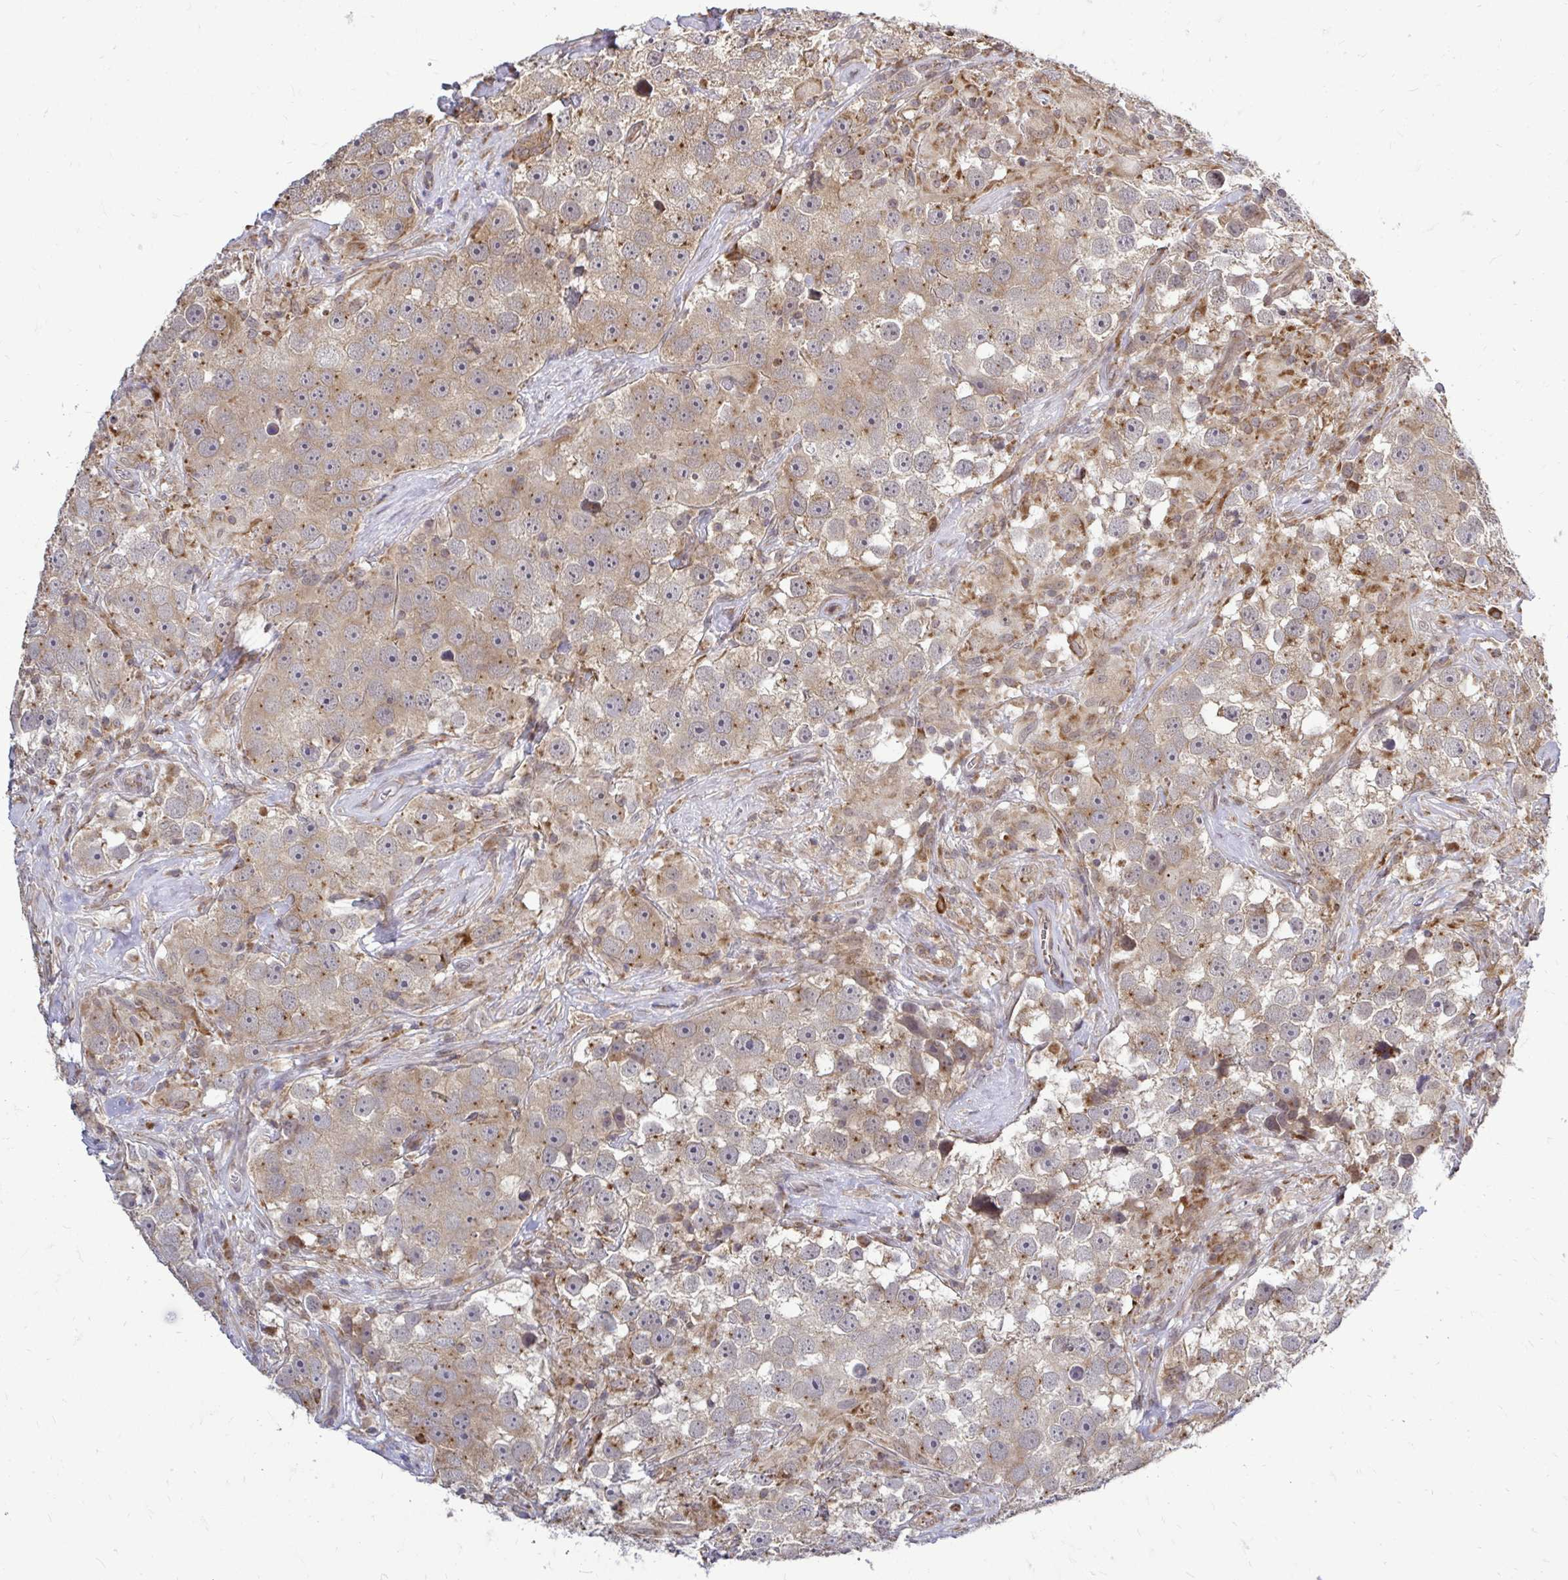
{"staining": {"intensity": "weak", "quantity": "25%-75%", "location": "cytoplasmic/membranous"}, "tissue": "testis cancer", "cell_type": "Tumor cells", "image_type": "cancer", "snomed": [{"axis": "morphology", "description": "Seminoma, NOS"}, {"axis": "topography", "description": "Testis"}], "caption": "Brown immunohistochemical staining in testis cancer (seminoma) reveals weak cytoplasmic/membranous staining in approximately 25%-75% of tumor cells.", "gene": "FMR1", "patient": {"sex": "male", "age": 49}}